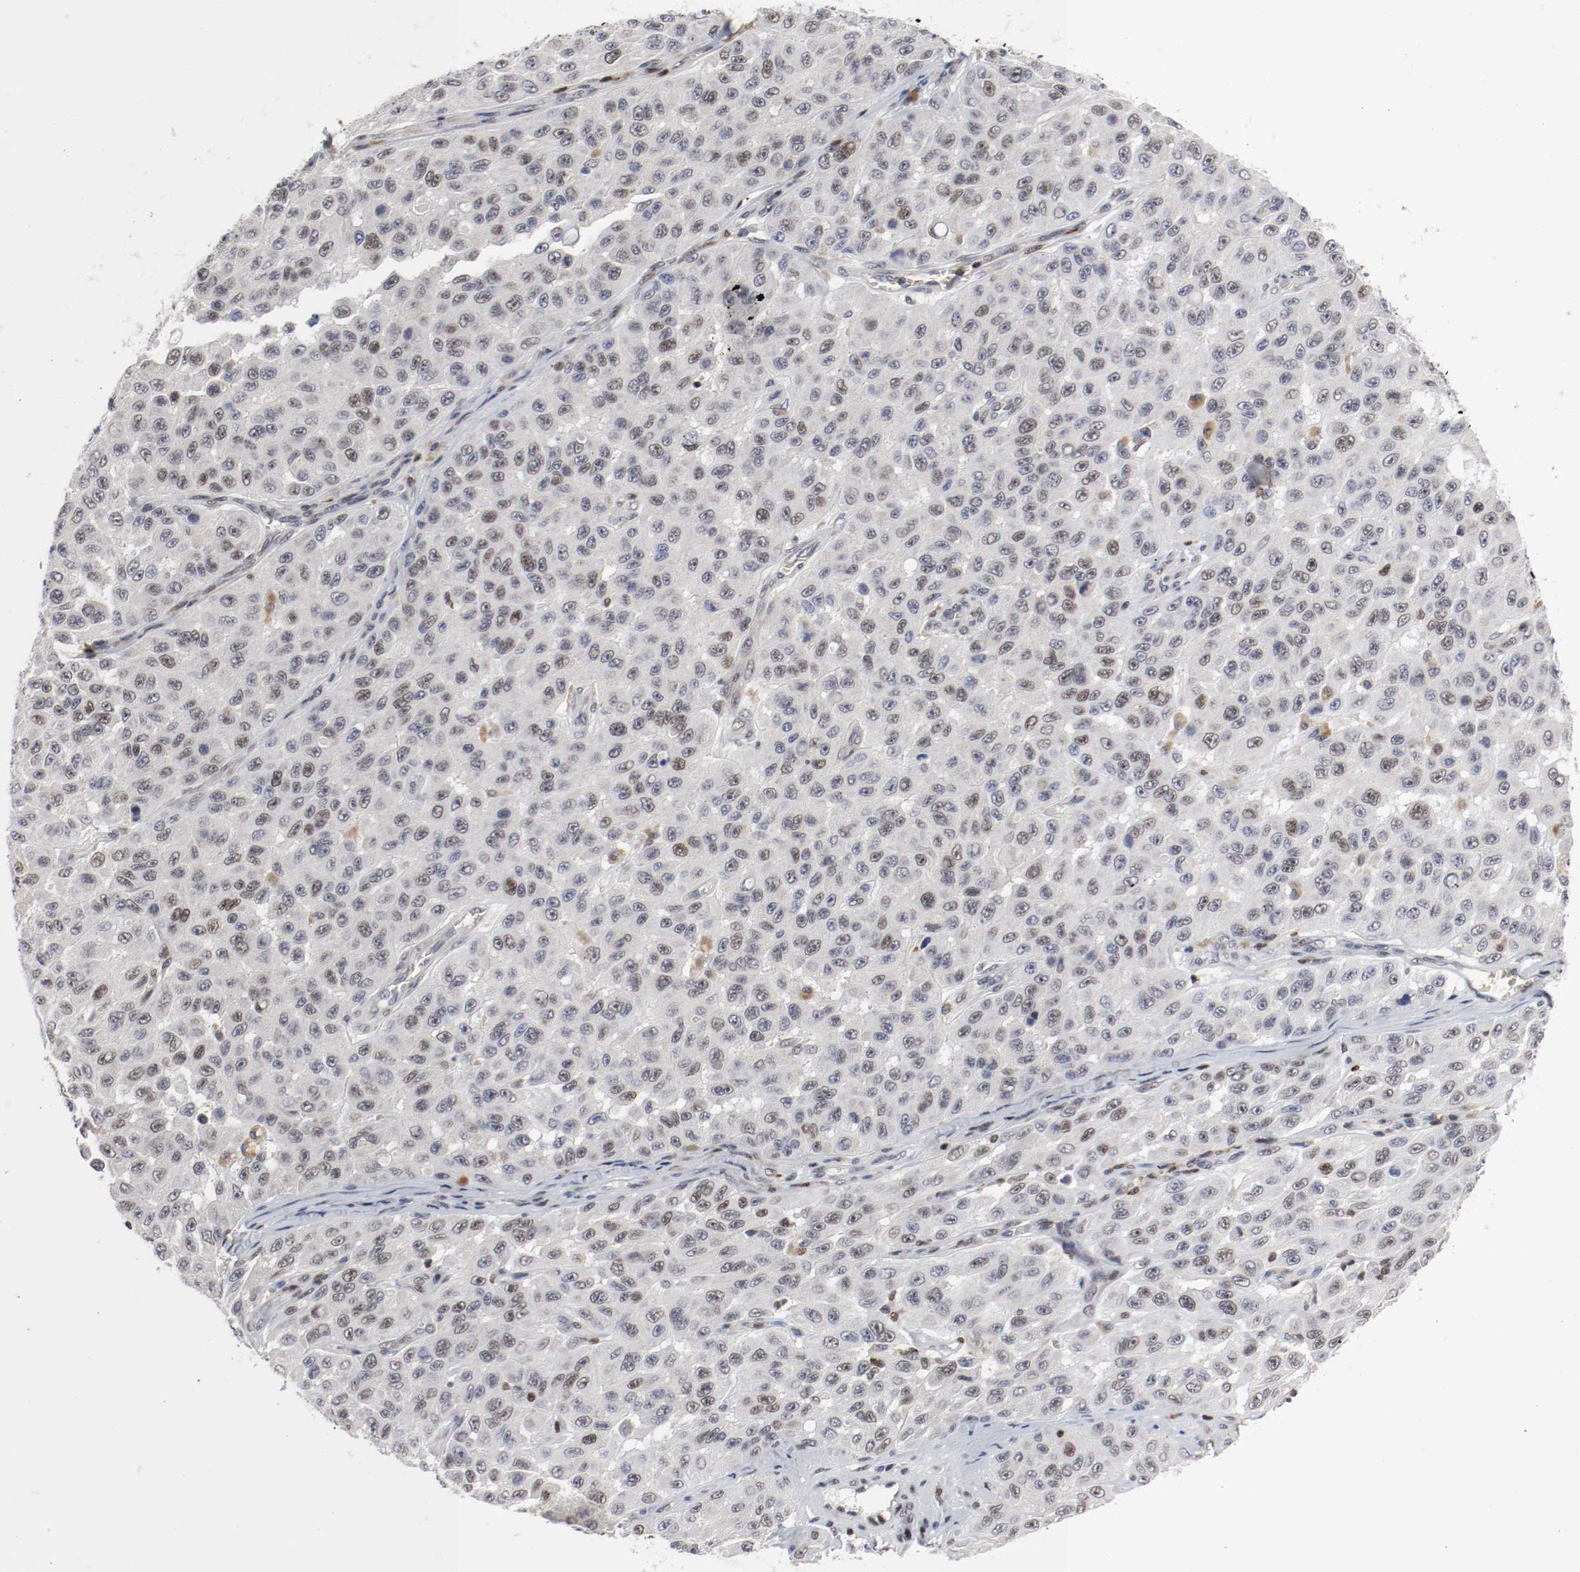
{"staining": {"intensity": "weak", "quantity": "<25%", "location": "nuclear"}, "tissue": "melanoma", "cell_type": "Tumor cells", "image_type": "cancer", "snomed": [{"axis": "morphology", "description": "Malignant melanoma, NOS"}, {"axis": "topography", "description": "Skin"}], "caption": "Immunohistochemistry (IHC) micrograph of human melanoma stained for a protein (brown), which demonstrates no positivity in tumor cells.", "gene": "JUND", "patient": {"sex": "male", "age": 30}}